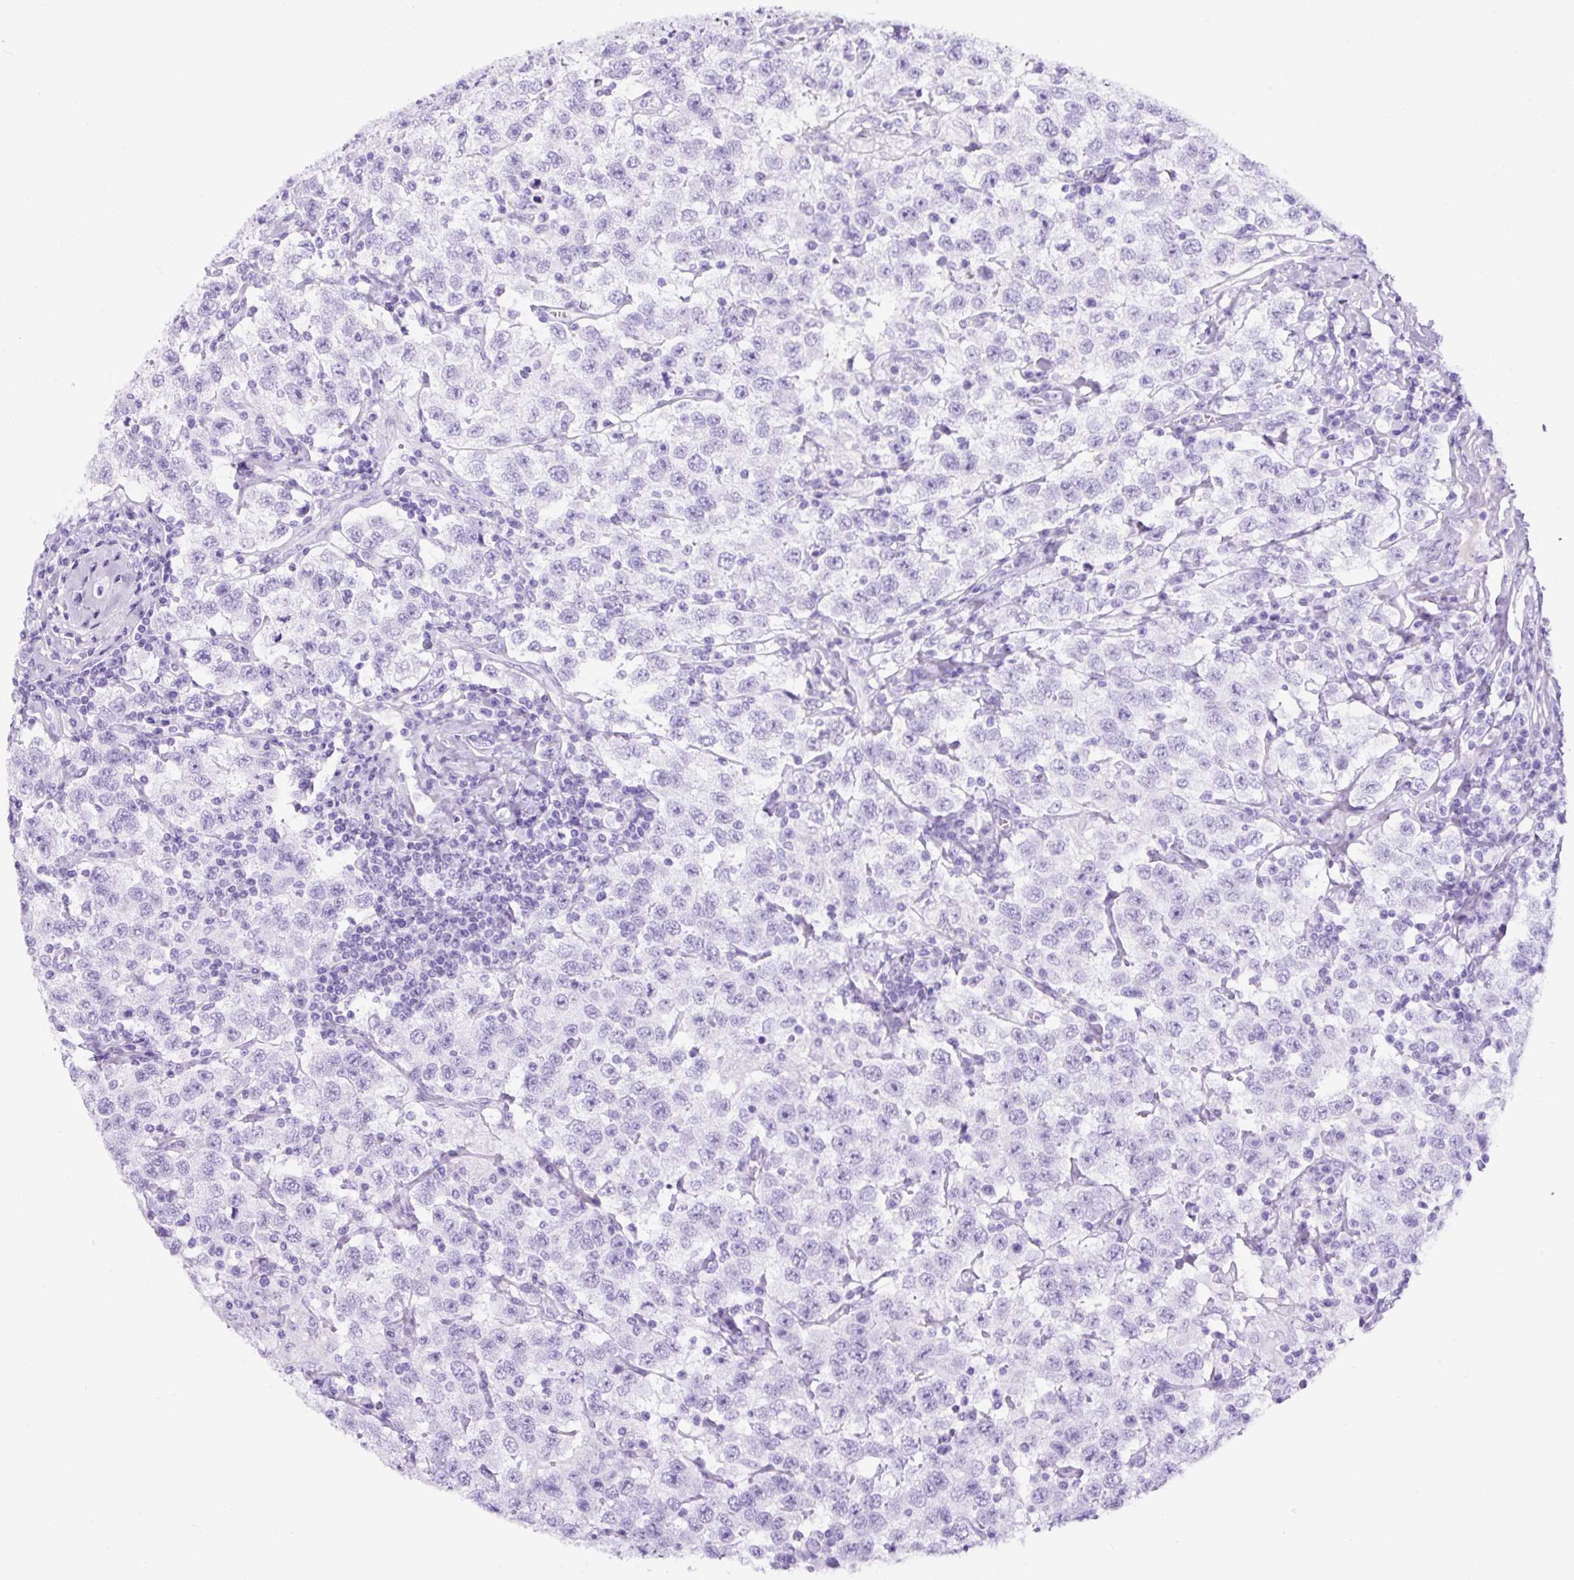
{"staining": {"intensity": "negative", "quantity": "none", "location": "none"}, "tissue": "testis cancer", "cell_type": "Tumor cells", "image_type": "cancer", "snomed": [{"axis": "morphology", "description": "Seminoma, NOS"}, {"axis": "topography", "description": "Testis"}], "caption": "Micrograph shows no significant protein expression in tumor cells of testis seminoma.", "gene": "TMEM200B", "patient": {"sex": "male", "age": 41}}